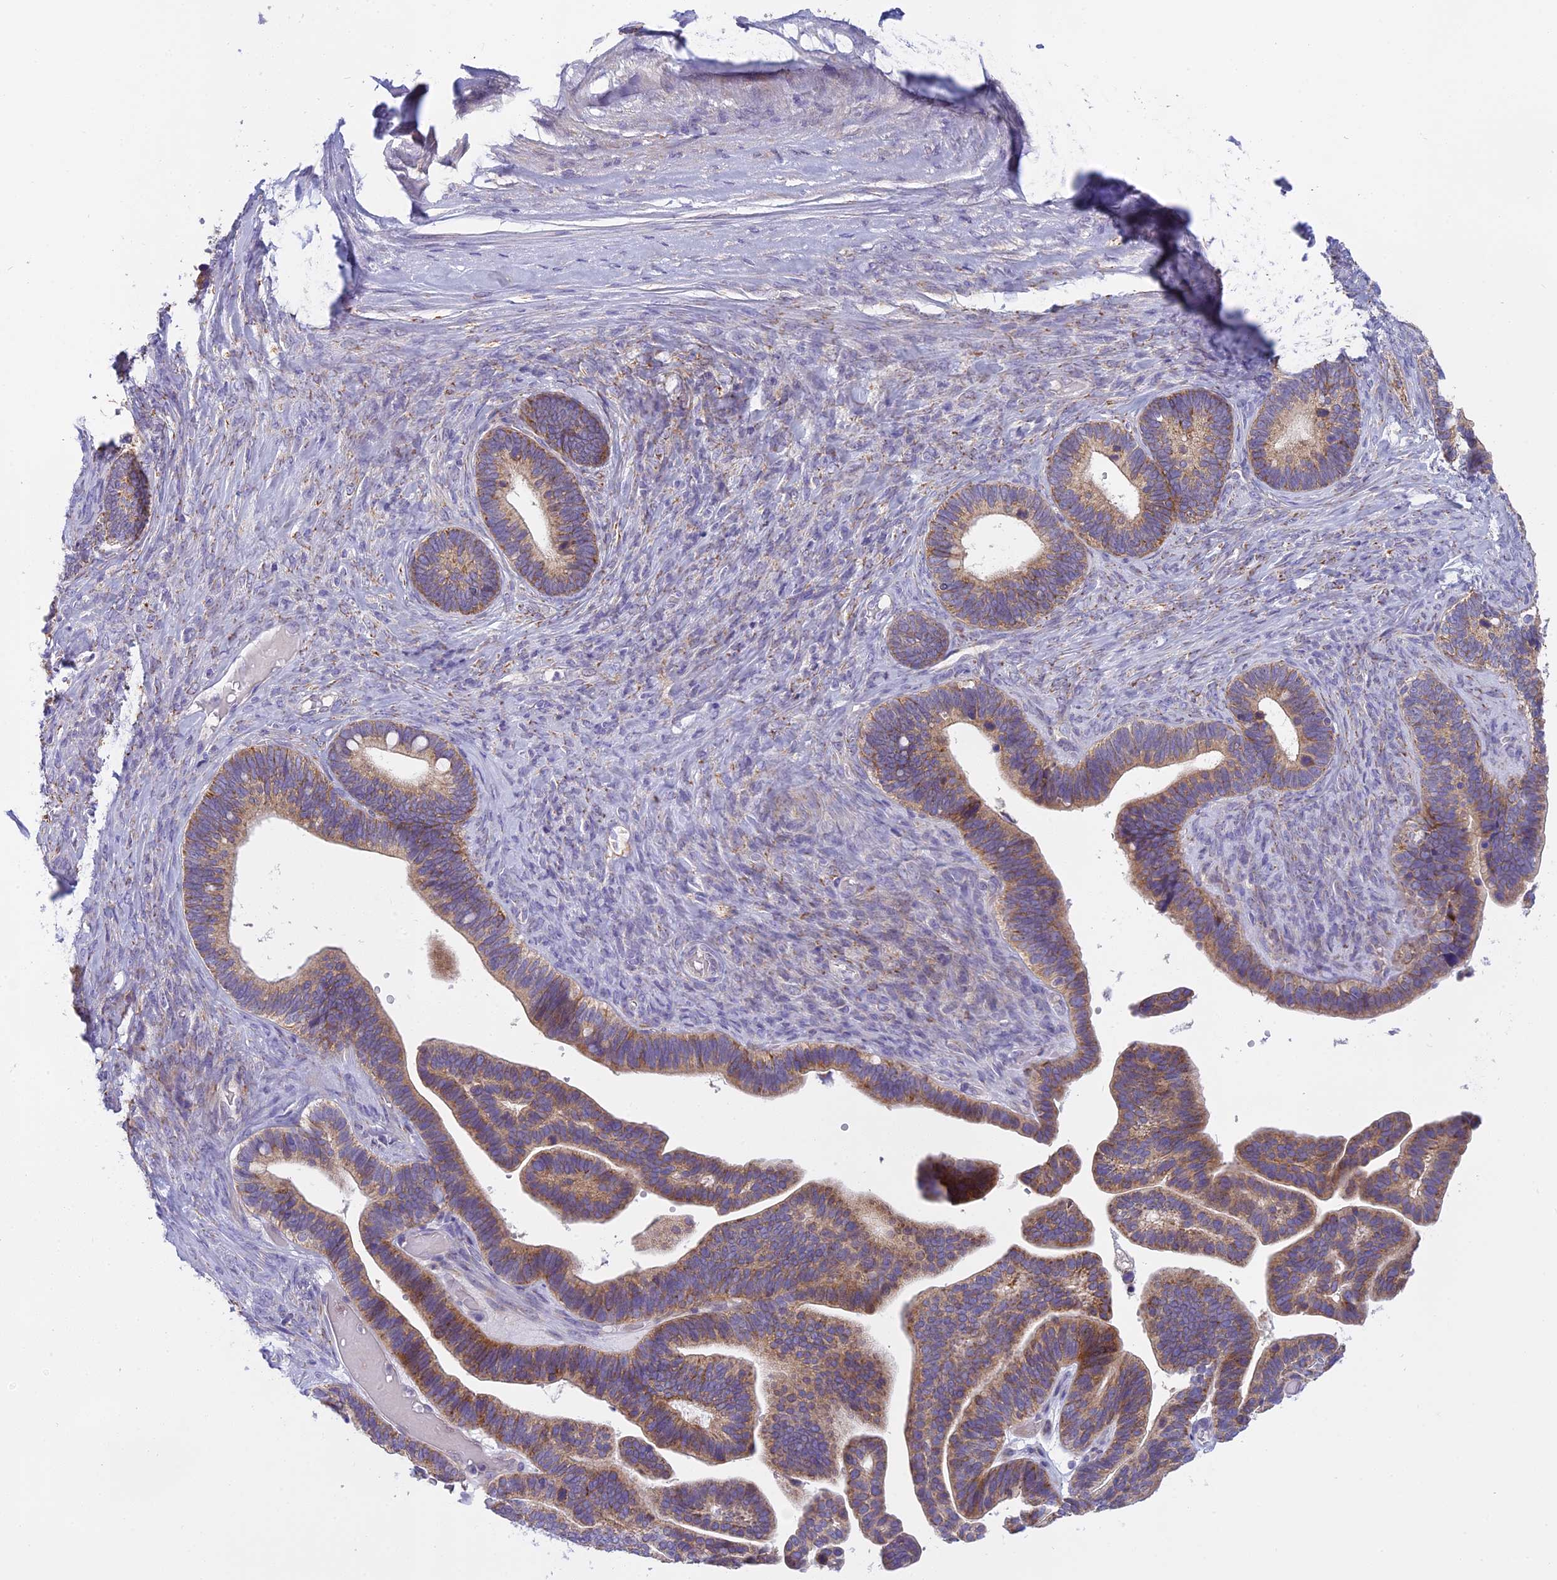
{"staining": {"intensity": "moderate", "quantity": ">75%", "location": "cytoplasmic/membranous"}, "tissue": "ovarian cancer", "cell_type": "Tumor cells", "image_type": "cancer", "snomed": [{"axis": "morphology", "description": "Cystadenocarcinoma, serous, NOS"}, {"axis": "topography", "description": "Ovary"}], "caption": "Immunohistochemistry staining of ovarian serous cystadenocarcinoma, which reveals medium levels of moderate cytoplasmic/membranous expression in about >75% of tumor cells indicating moderate cytoplasmic/membranous protein positivity. The staining was performed using DAB (3,3'-diaminobenzidine) (brown) for protein detection and nuclei were counterstained in hematoxylin (blue).", "gene": "ARHGEF37", "patient": {"sex": "female", "age": 56}}